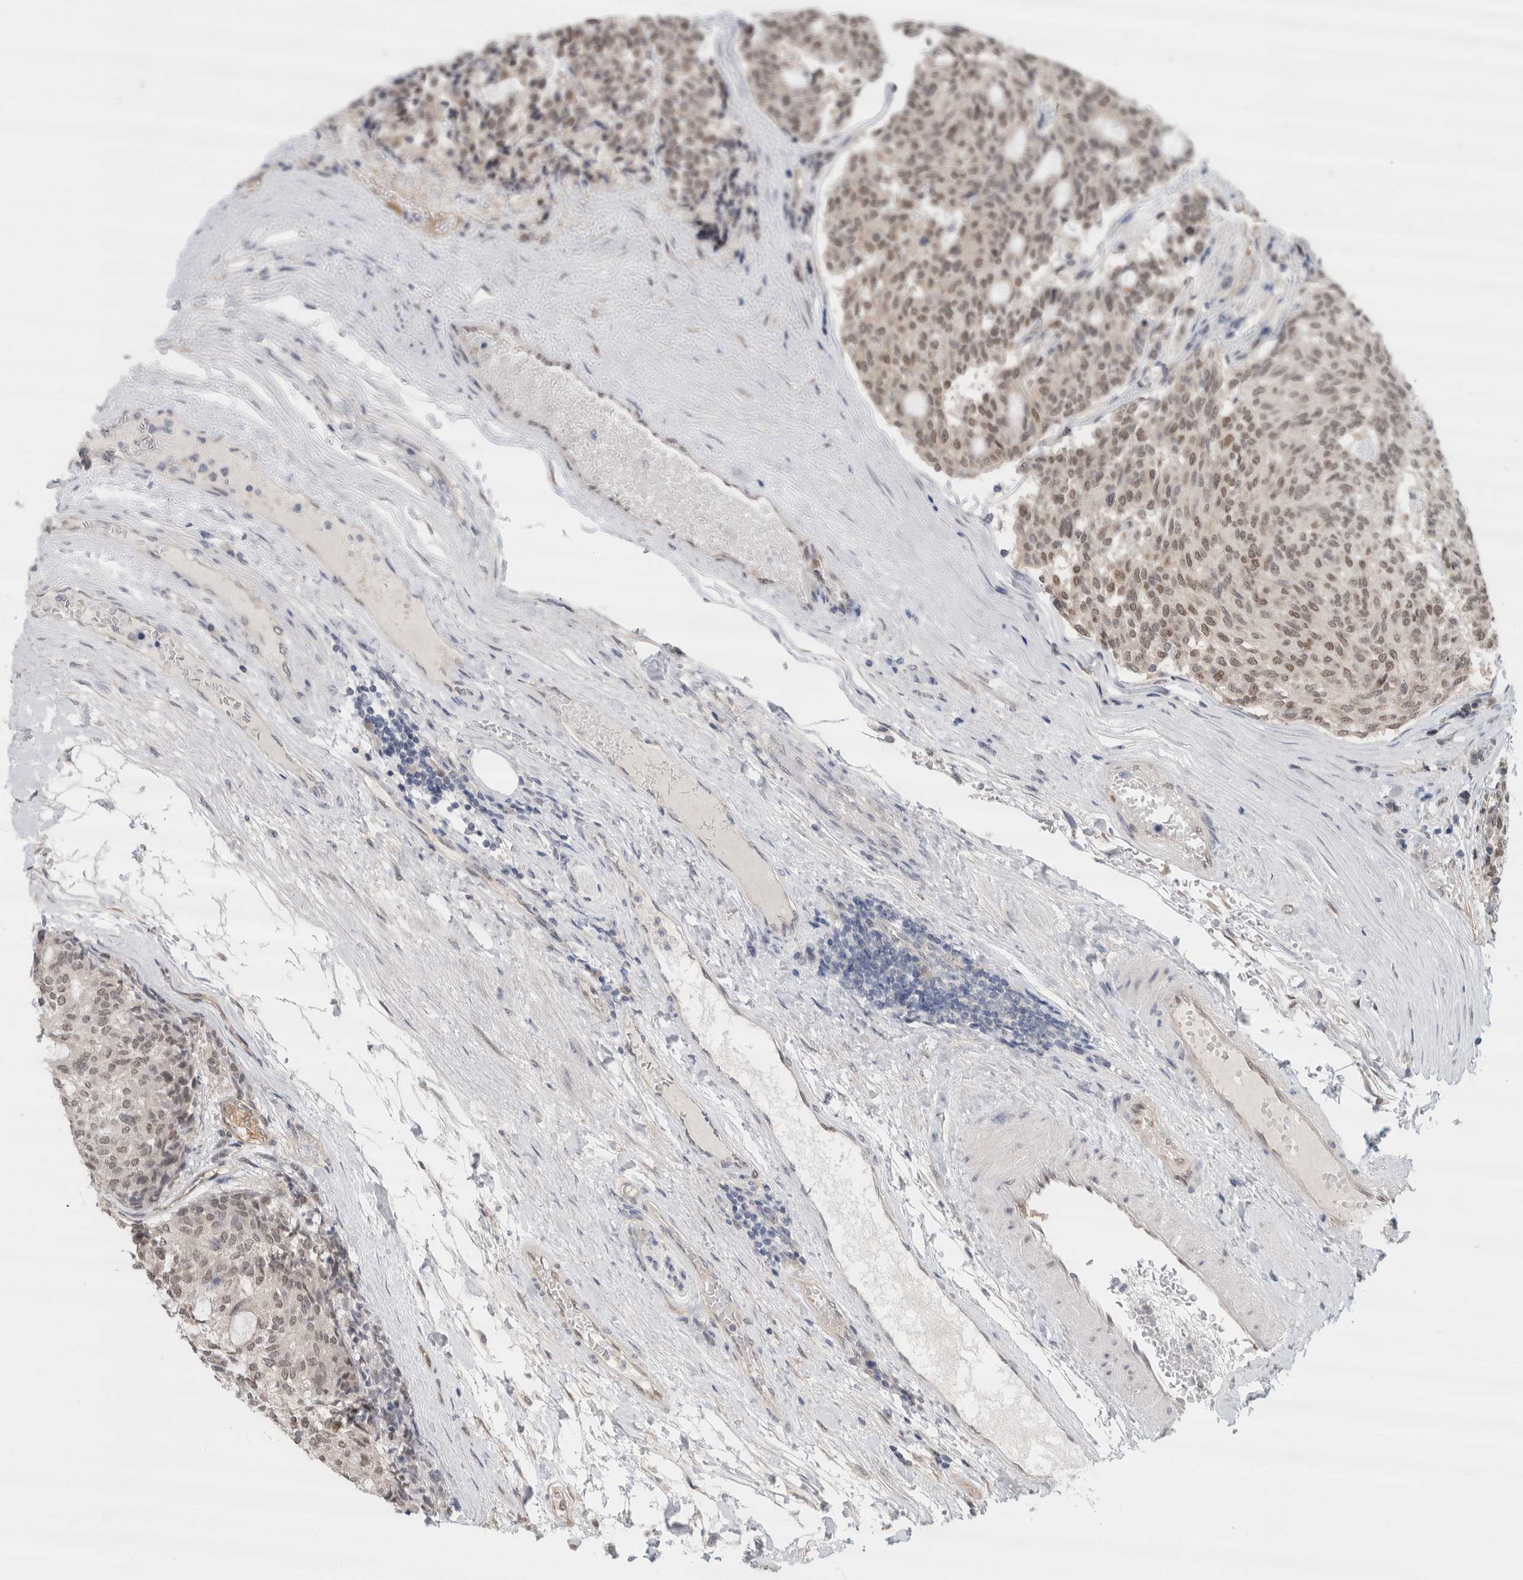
{"staining": {"intensity": "weak", "quantity": ">75%", "location": "nuclear"}, "tissue": "carcinoid", "cell_type": "Tumor cells", "image_type": "cancer", "snomed": [{"axis": "morphology", "description": "Carcinoid, malignant, NOS"}, {"axis": "topography", "description": "Pancreas"}], "caption": "Immunohistochemical staining of carcinoid (malignant) demonstrates low levels of weak nuclear protein expression in about >75% of tumor cells.", "gene": "EIF4G3", "patient": {"sex": "female", "age": 54}}